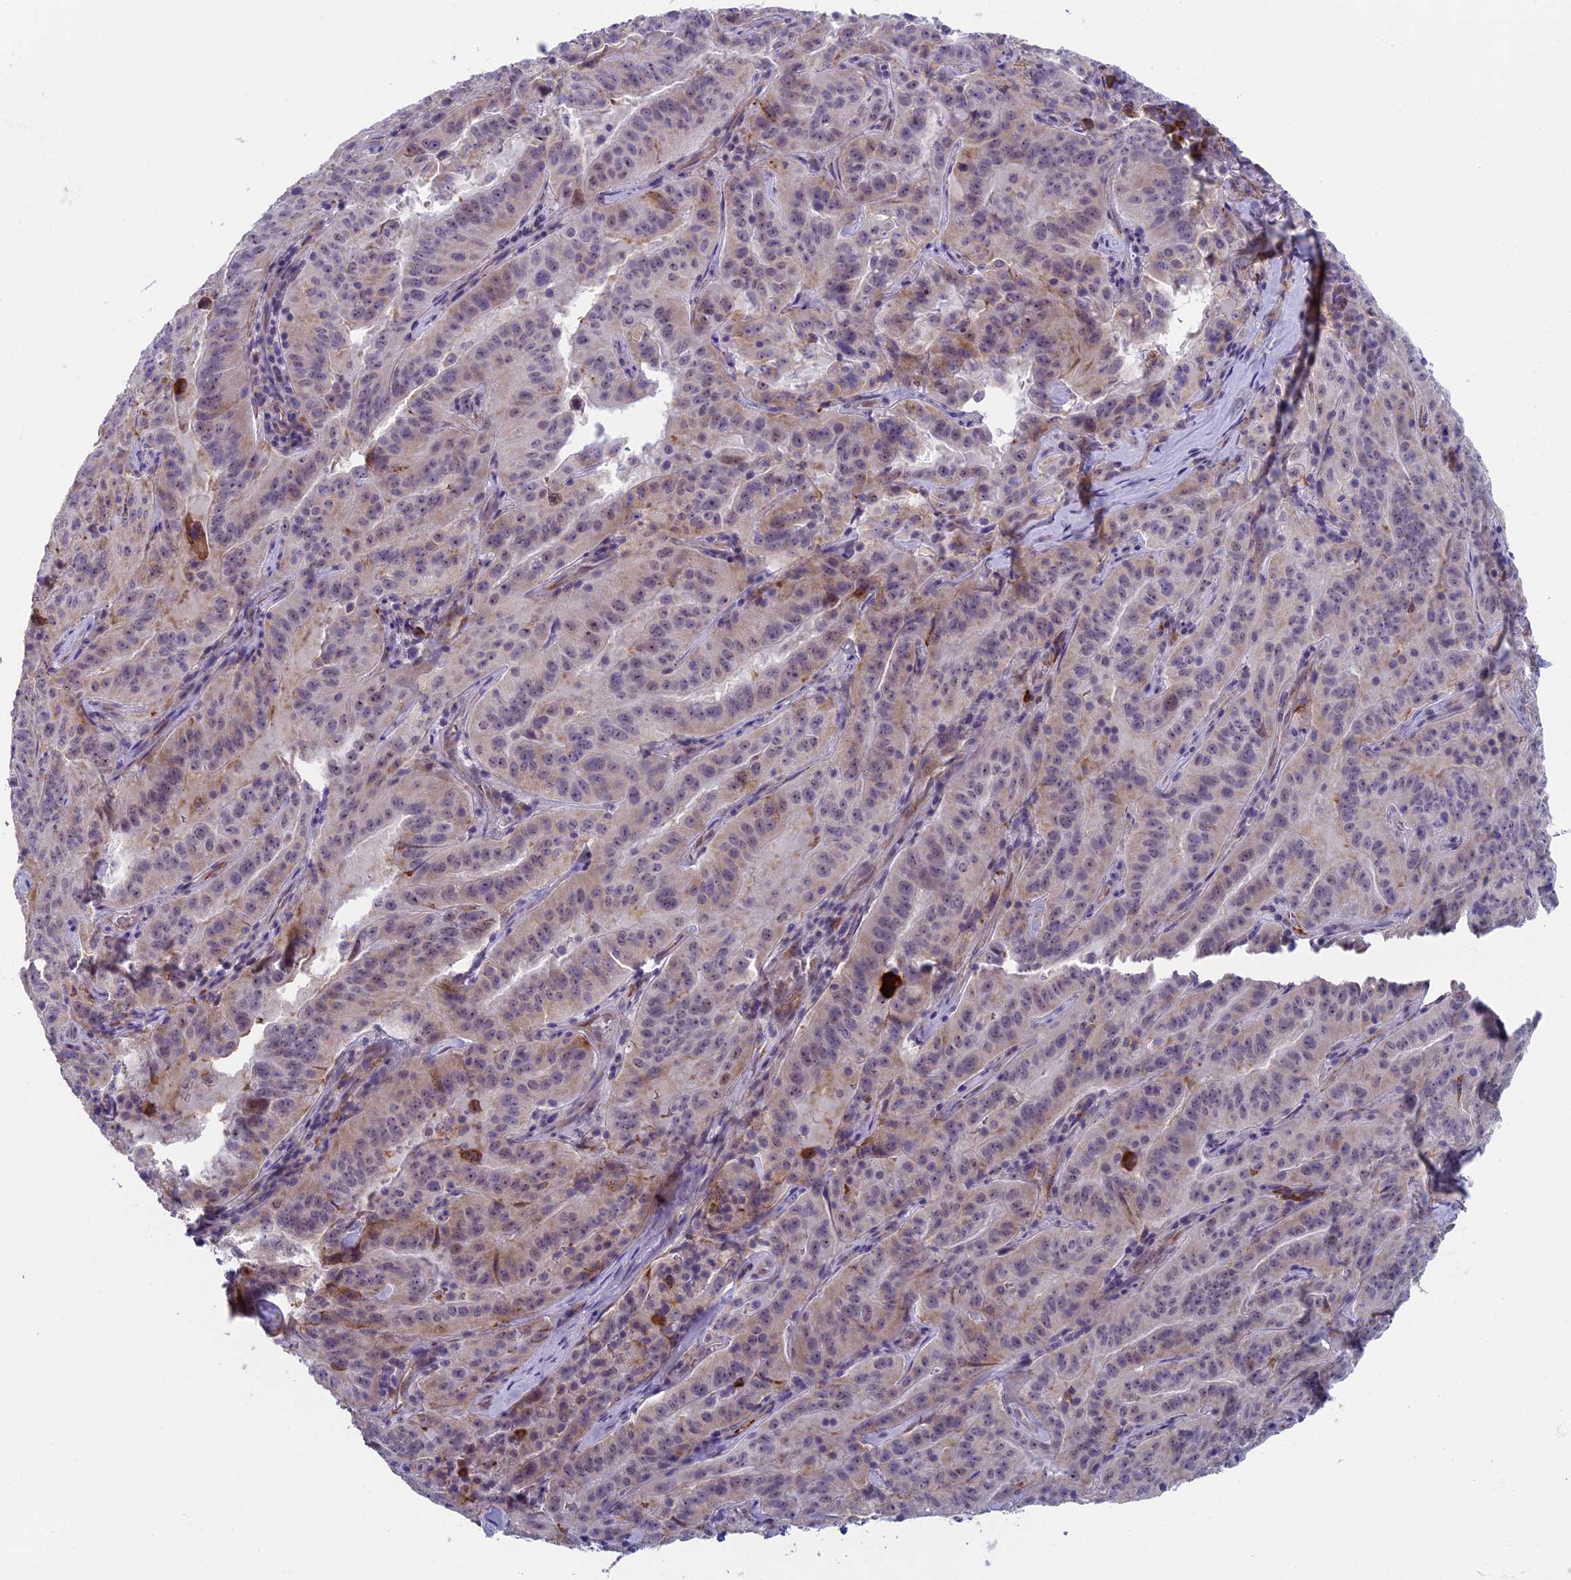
{"staining": {"intensity": "weak", "quantity": "<25%", "location": "cytoplasmic/membranous,nuclear"}, "tissue": "pancreatic cancer", "cell_type": "Tumor cells", "image_type": "cancer", "snomed": [{"axis": "morphology", "description": "Adenocarcinoma, NOS"}, {"axis": "topography", "description": "Pancreas"}], "caption": "Immunohistochemistry micrograph of human pancreatic cancer (adenocarcinoma) stained for a protein (brown), which exhibits no positivity in tumor cells.", "gene": "CNEP1R1", "patient": {"sex": "male", "age": 63}}